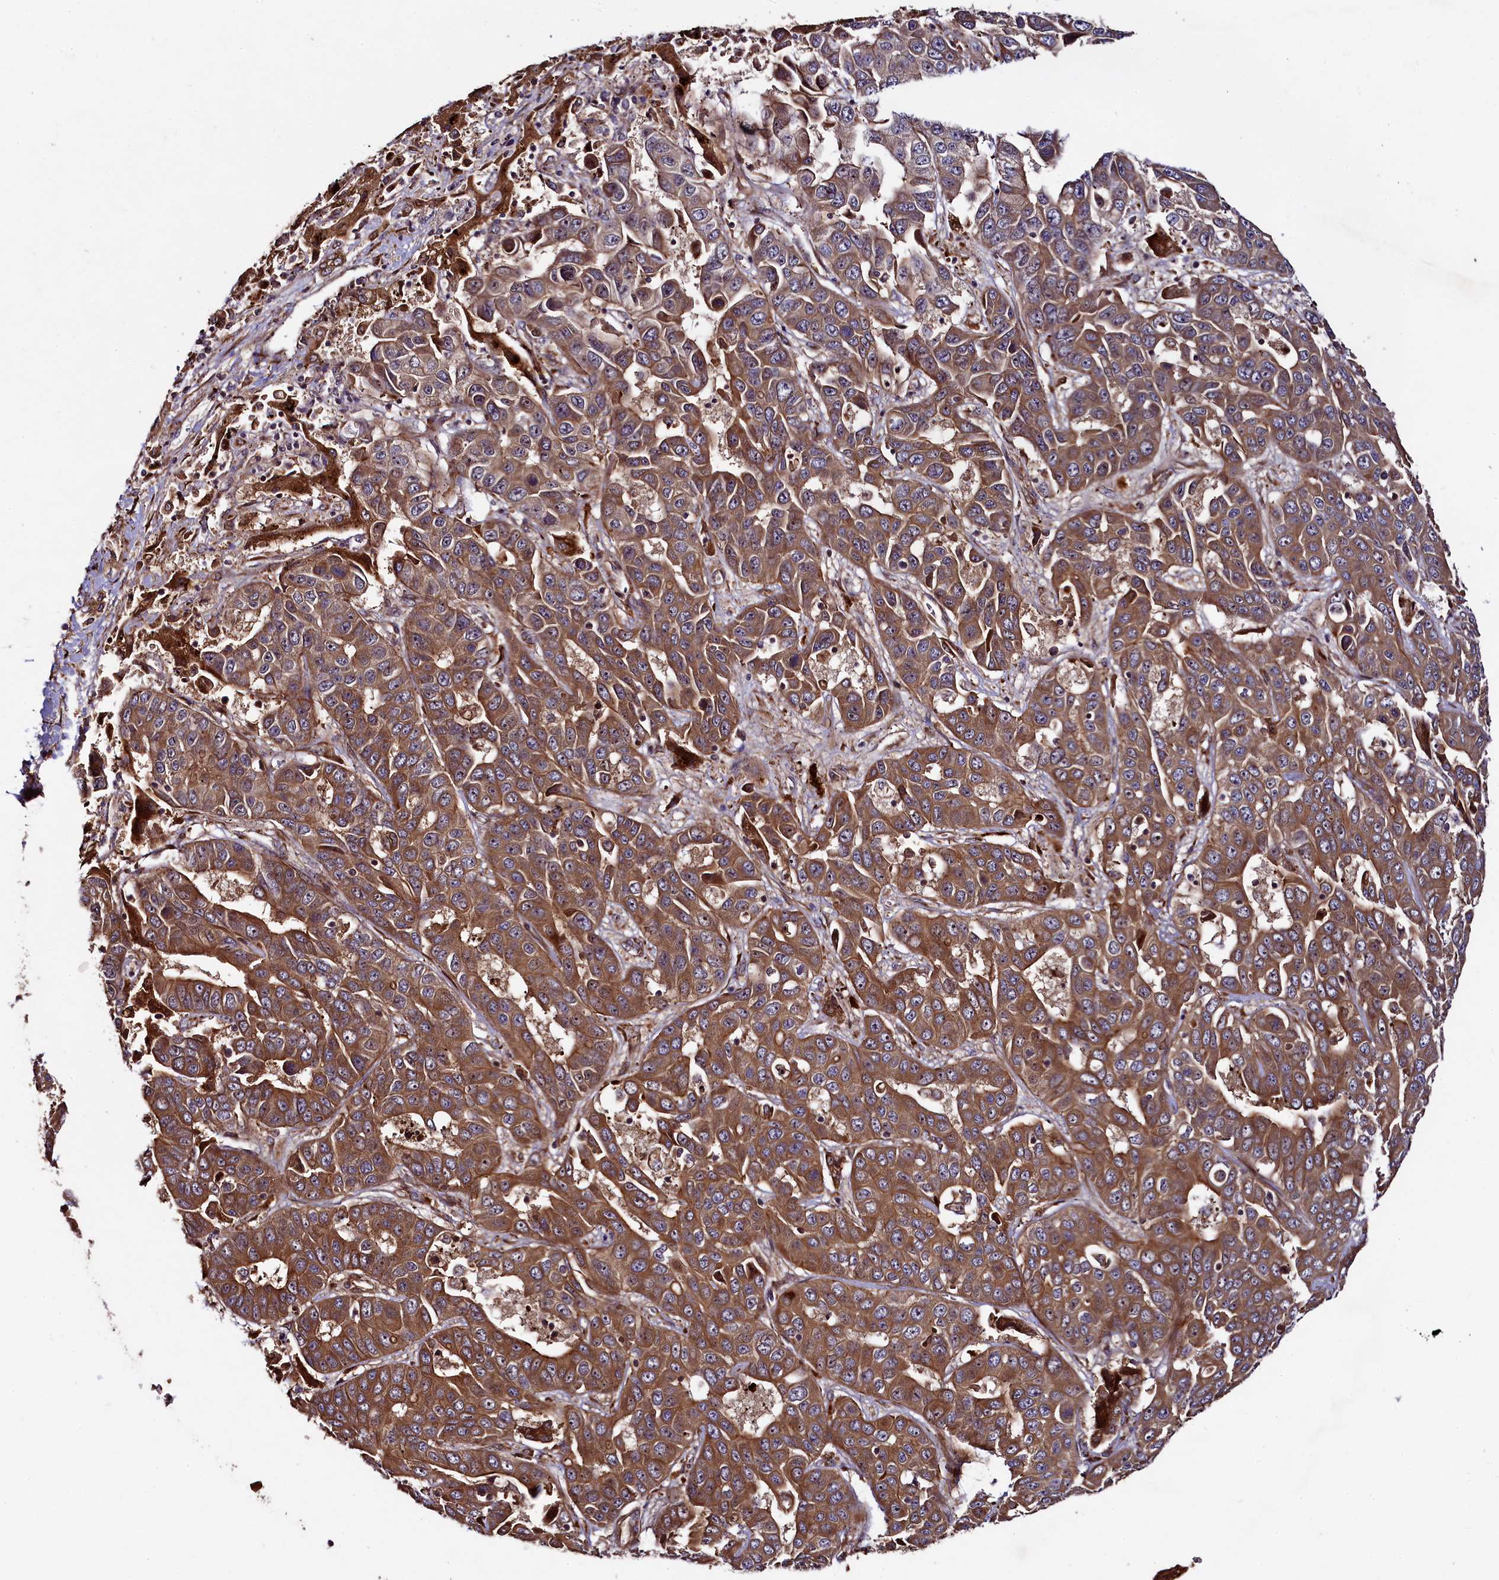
{"staining": {"intensity": "moderate", "quantity": ">75%", "location": "cytoplasmic/membranous"}, "tissue": "liver cancer", "cell_type": "Tumor cells", "image_type": "cancer", "snomed": [{"axis": "morphology", "description": "Cholangiocarcinoma"}, {"axis": "topography", "description": "Liver"}], "caption": "Immunohistochemistry staining of liver cholangiocarcinoma, which demonstrates medium levels of moderate cytoplasmic/membranous expression in approximately >75% of tumor cells indicating moderate cytoplasmic/membranous protein staining. The staining was performed using DAB (3,3'-diaminobenzidine) (brown) for protein detection and nuclei were counterstained in hematoxylin (blue).", "gene": "CCDC102A", "patient": {"sex": "female", "age": 52}}